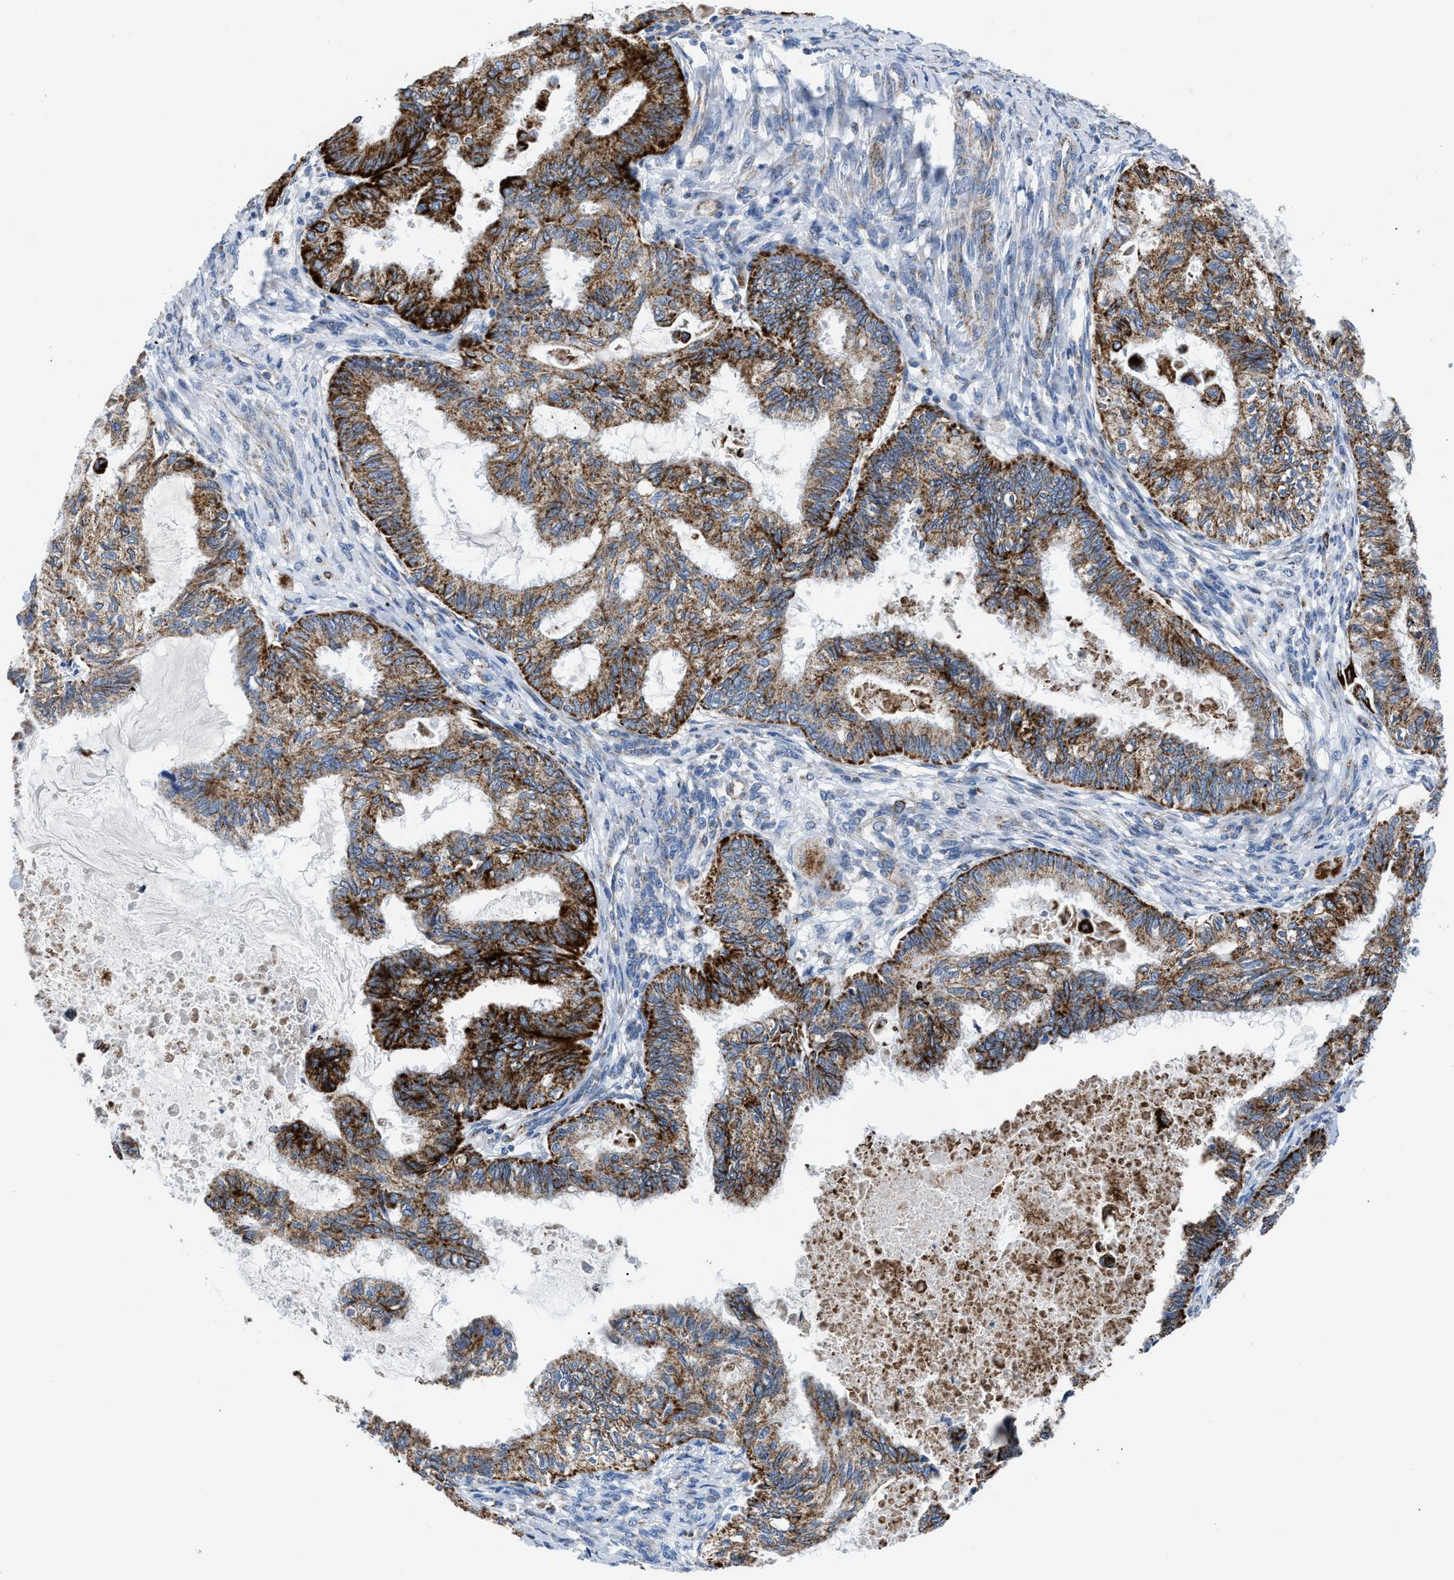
{"staining": {"intensity": "strong", "quantity": ">75%", "location": "cytoplasmic/membranous"}, "tissue": "cervical cancer", "cell_type": "Tumor cells", "image_type": "cancer", "snomed": [{"axis": "morphology", "description": "Normal tissue, NOS"}, {"axis": "morphology", "description": "Adenocarcinoma, NOS"}, {"axis": "topography", "description": "Cervix"}, {"axis": "topography", "description": "Endometrium"}], "caption": "Immunohistochemical staining of adenocarcinoma (cervical) shows strong cytoplasmic/membranous protein expression in about >75% of tumor cells.", "gene": "ZDHHC3", "patient": {"sex": "female", "age": 86}}